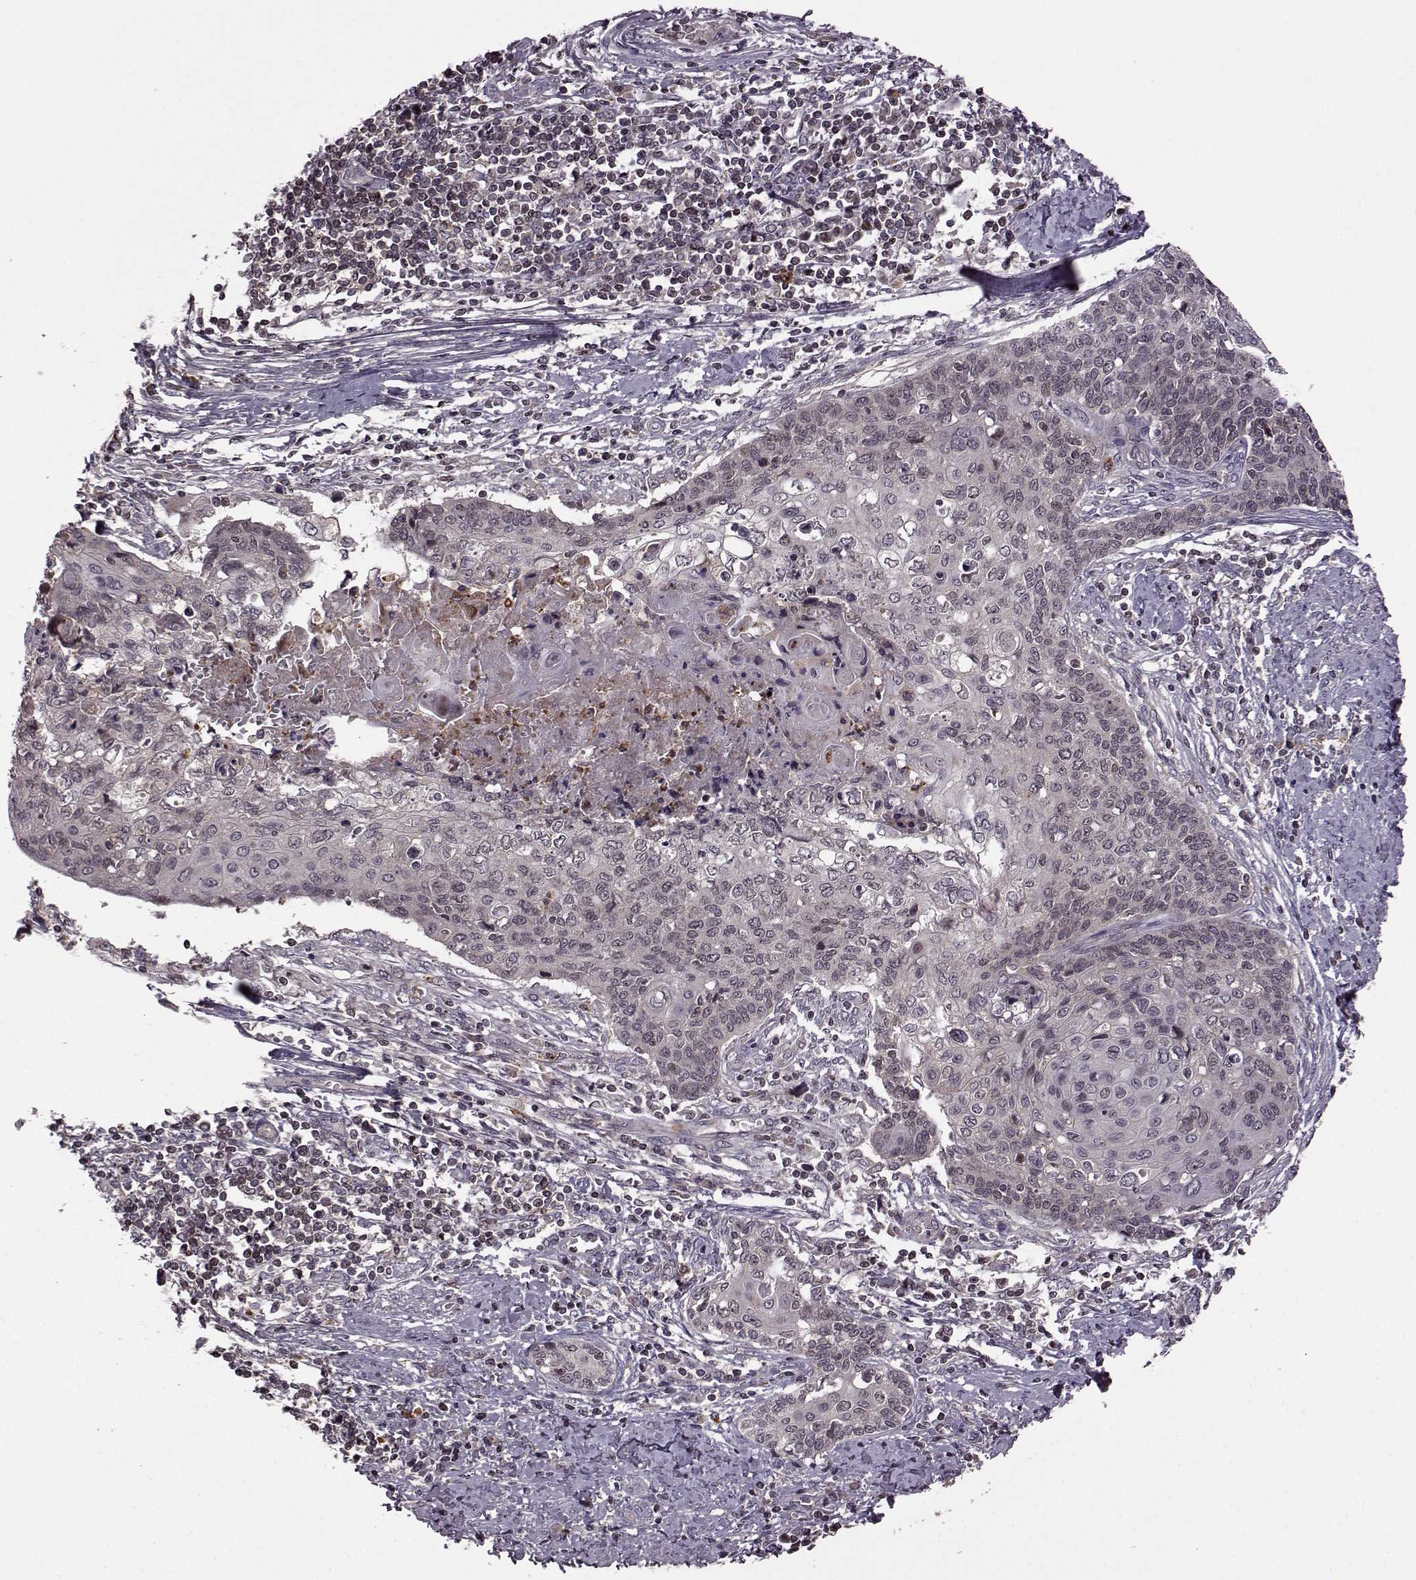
{"staining": {"intensity": "negative", "quantity": "none", "location": "none"}, "tissue": "cervical cancer", "cell_type": "Tumor cells", "image_type": "cancer", "snomed": [{"axis": "morphology", "description": "Squamous cell carcinoma, NOS"}, {"axis": "topography", "description": "Cervix"}], "caption": "Immunohistochemistry (IHC) of cervical cancer shows no expression in tumor cells.", "gene": "TRMU", "patient": {"sex": "female", "age": 39}}